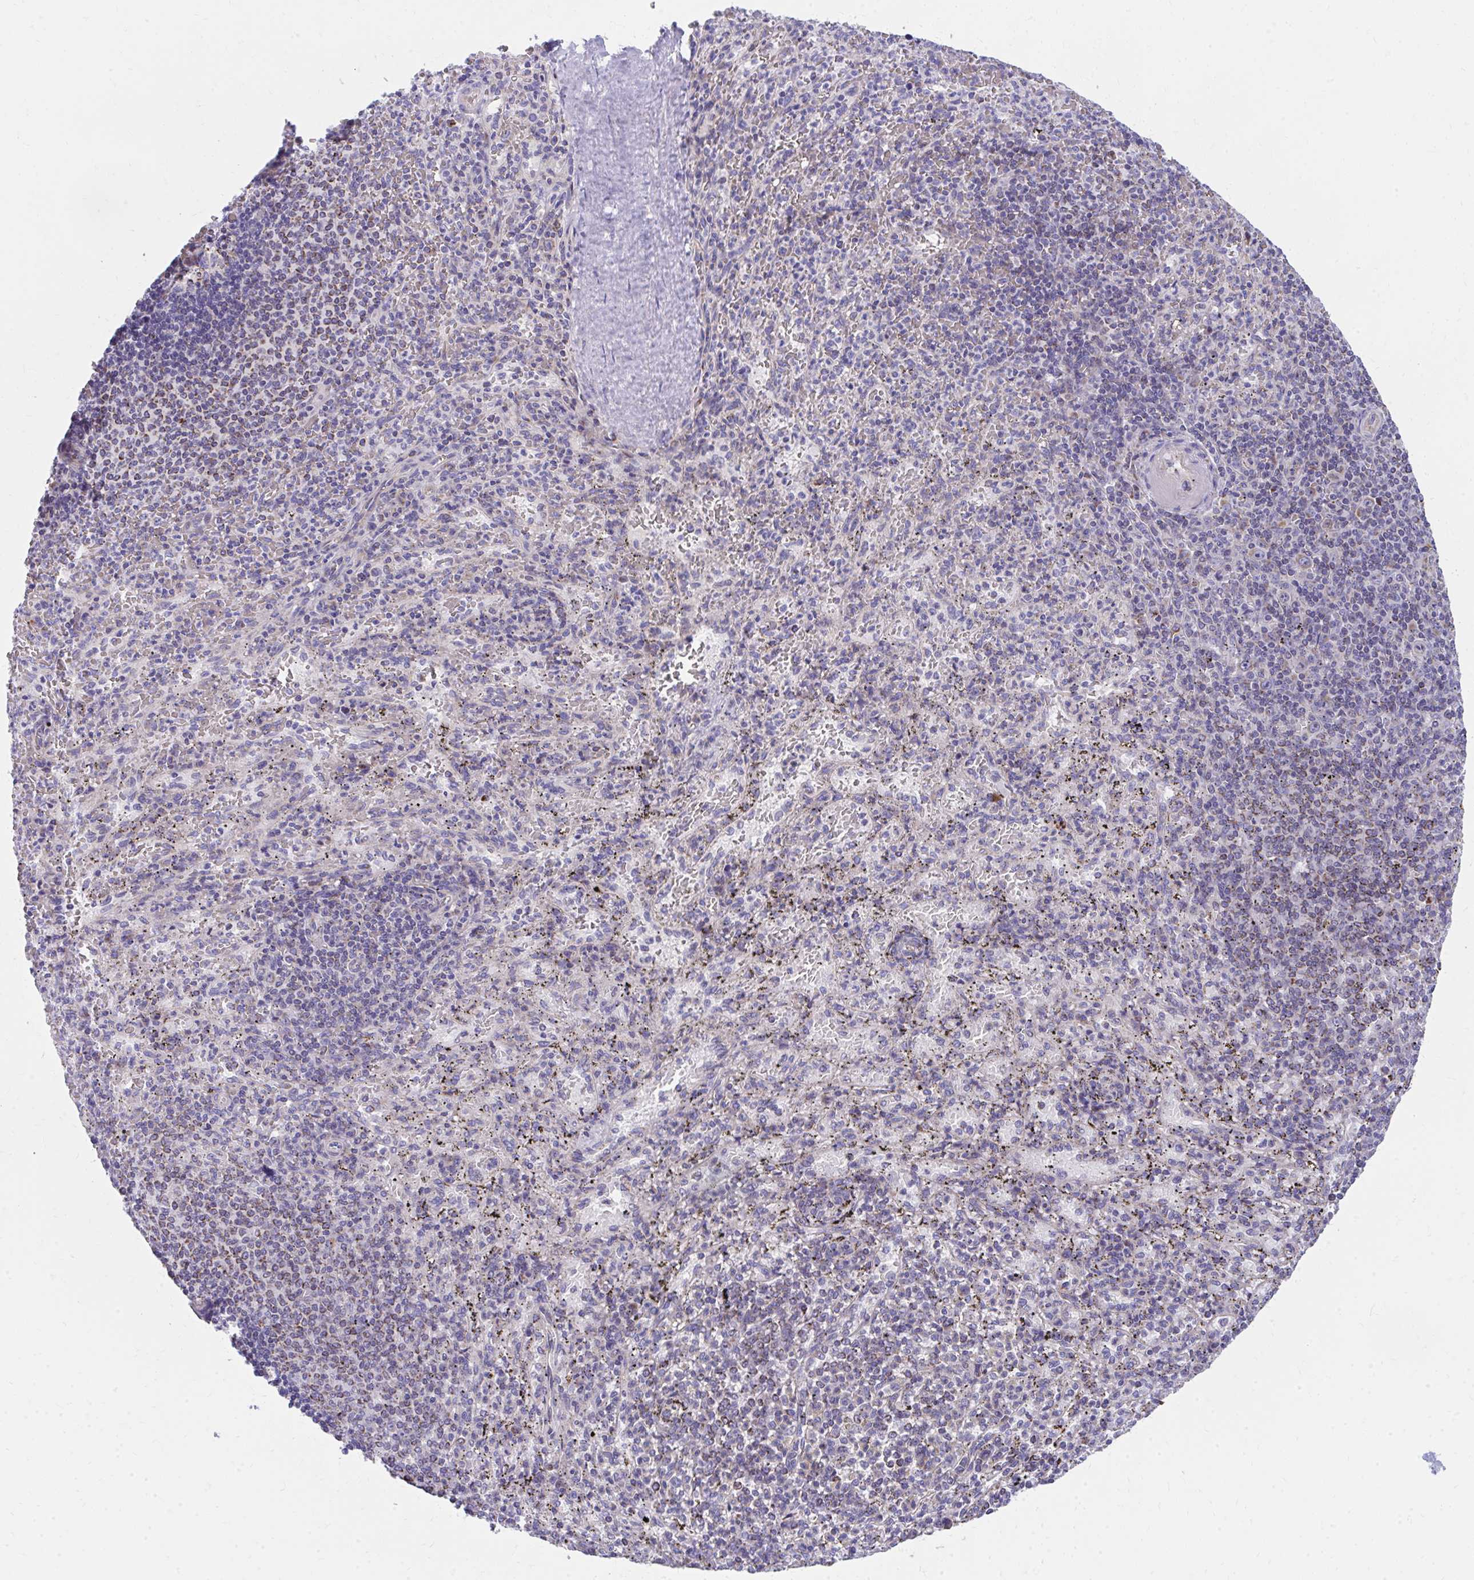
{"staining": {"intensity": "negative", "quantity": "none", "location": "none"}, "tissue": "spleen", "cell_type": "Cells in red pulp", "image_type": "normal", "snomed": [{"axis": "morphology", "description": "Normal tissue, NOS"}, {"axis": "topography", "description": "Spleen"}], "caption": "High power microscopy histopathology image of an immunohistochemistry photomicrograph of unremarkable spleen, revealing no significant expression in cells in red pulp.", "gene": "IL37", "patient": {"sex": "male", "age": 57}}